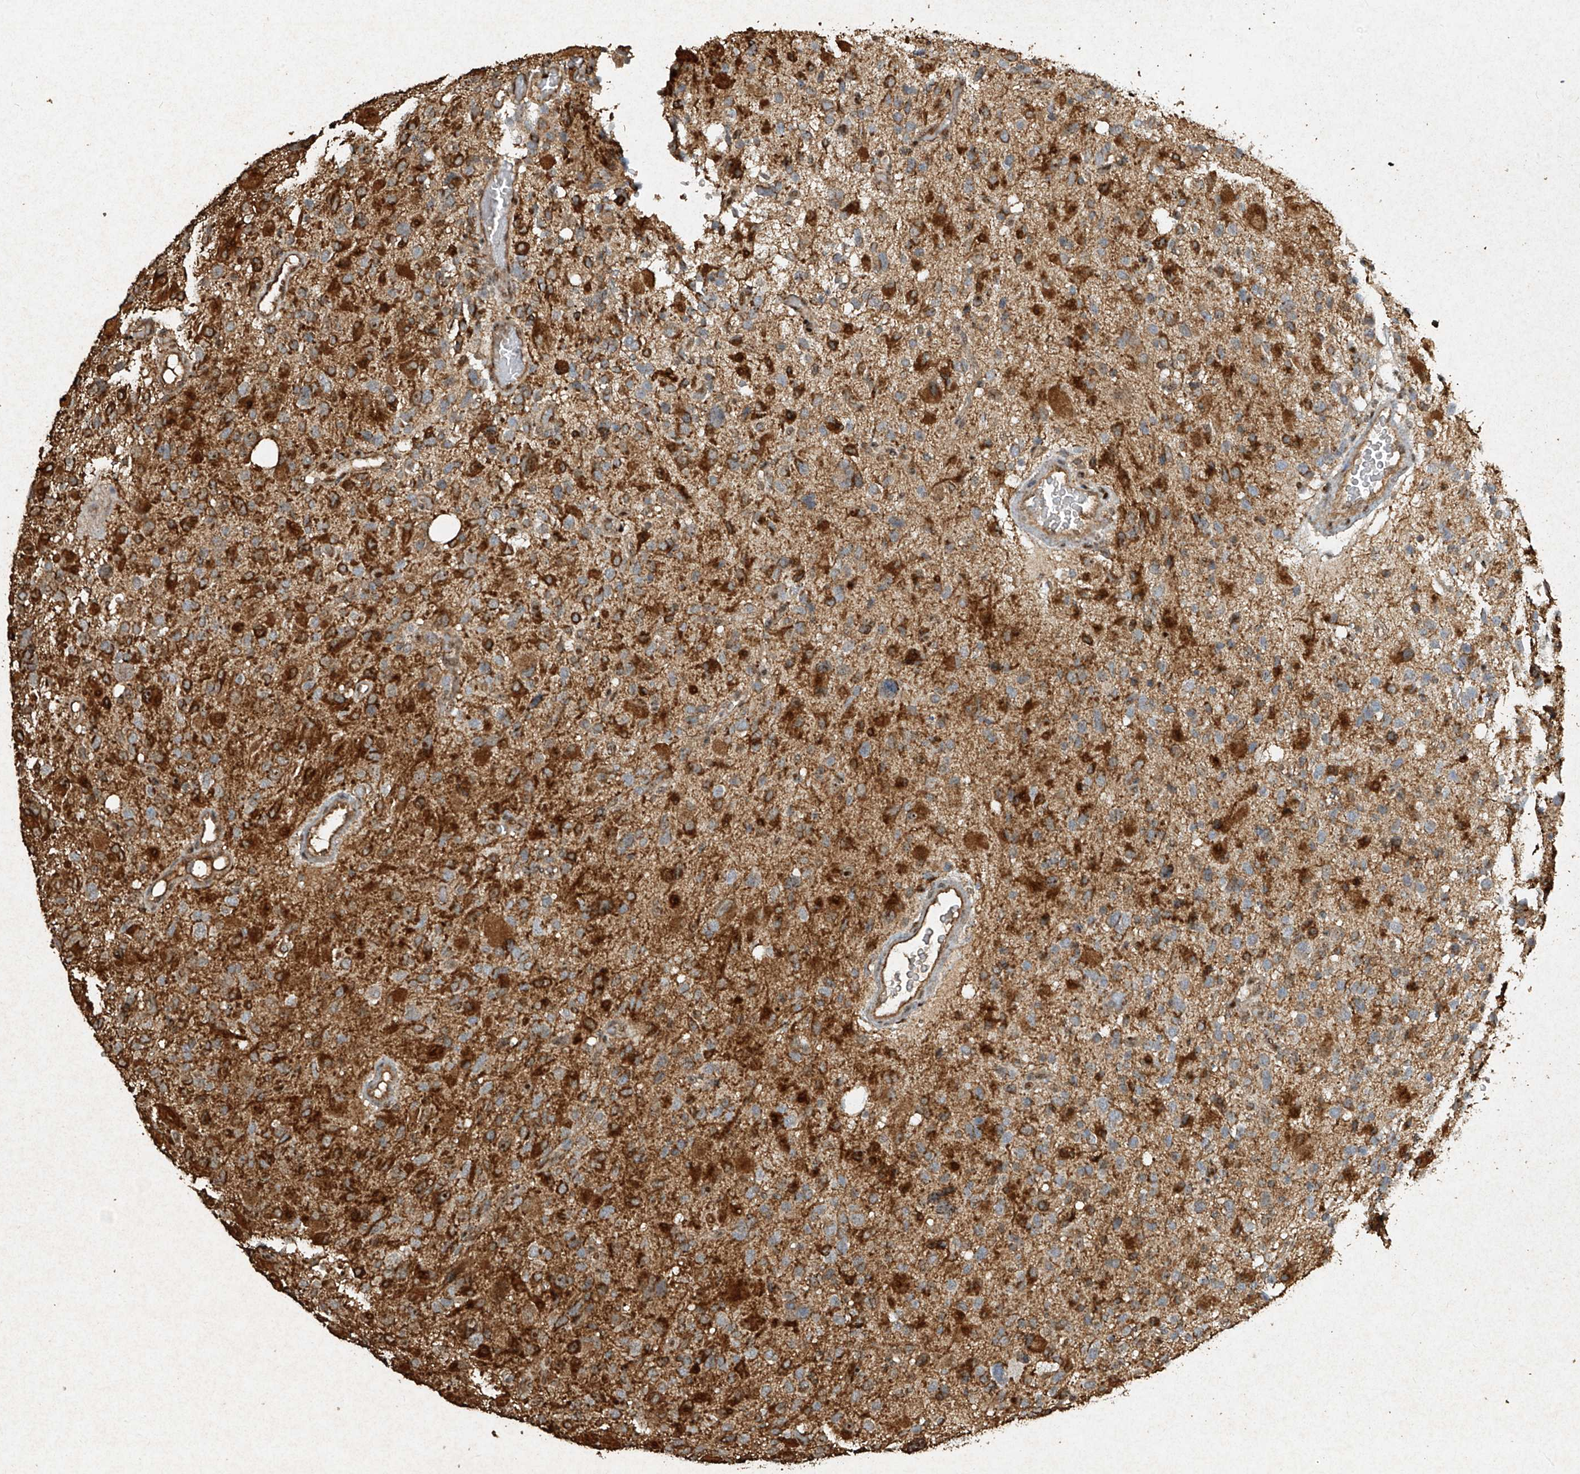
{"staining": {"intensity": "strong", "quantity": "25%-75%", "location": "cytoplasmic/membranous"}, "tissue": "glioma", "cell_type": "Tumor cells", "image_type": "cancer", "snomed": [{"axis": "morphology", "description": "Glioma, malignant, High grade"}, {"axis": "topography", "description": "Brain"}], "caption": "The photomicrograph displays a brown stain indicating the presence of a protein in the cytoplasmic/membranous of tumor cells in glioma.", "gene": "ERBB3", "patient": {"sex": "male", "age": 48}}